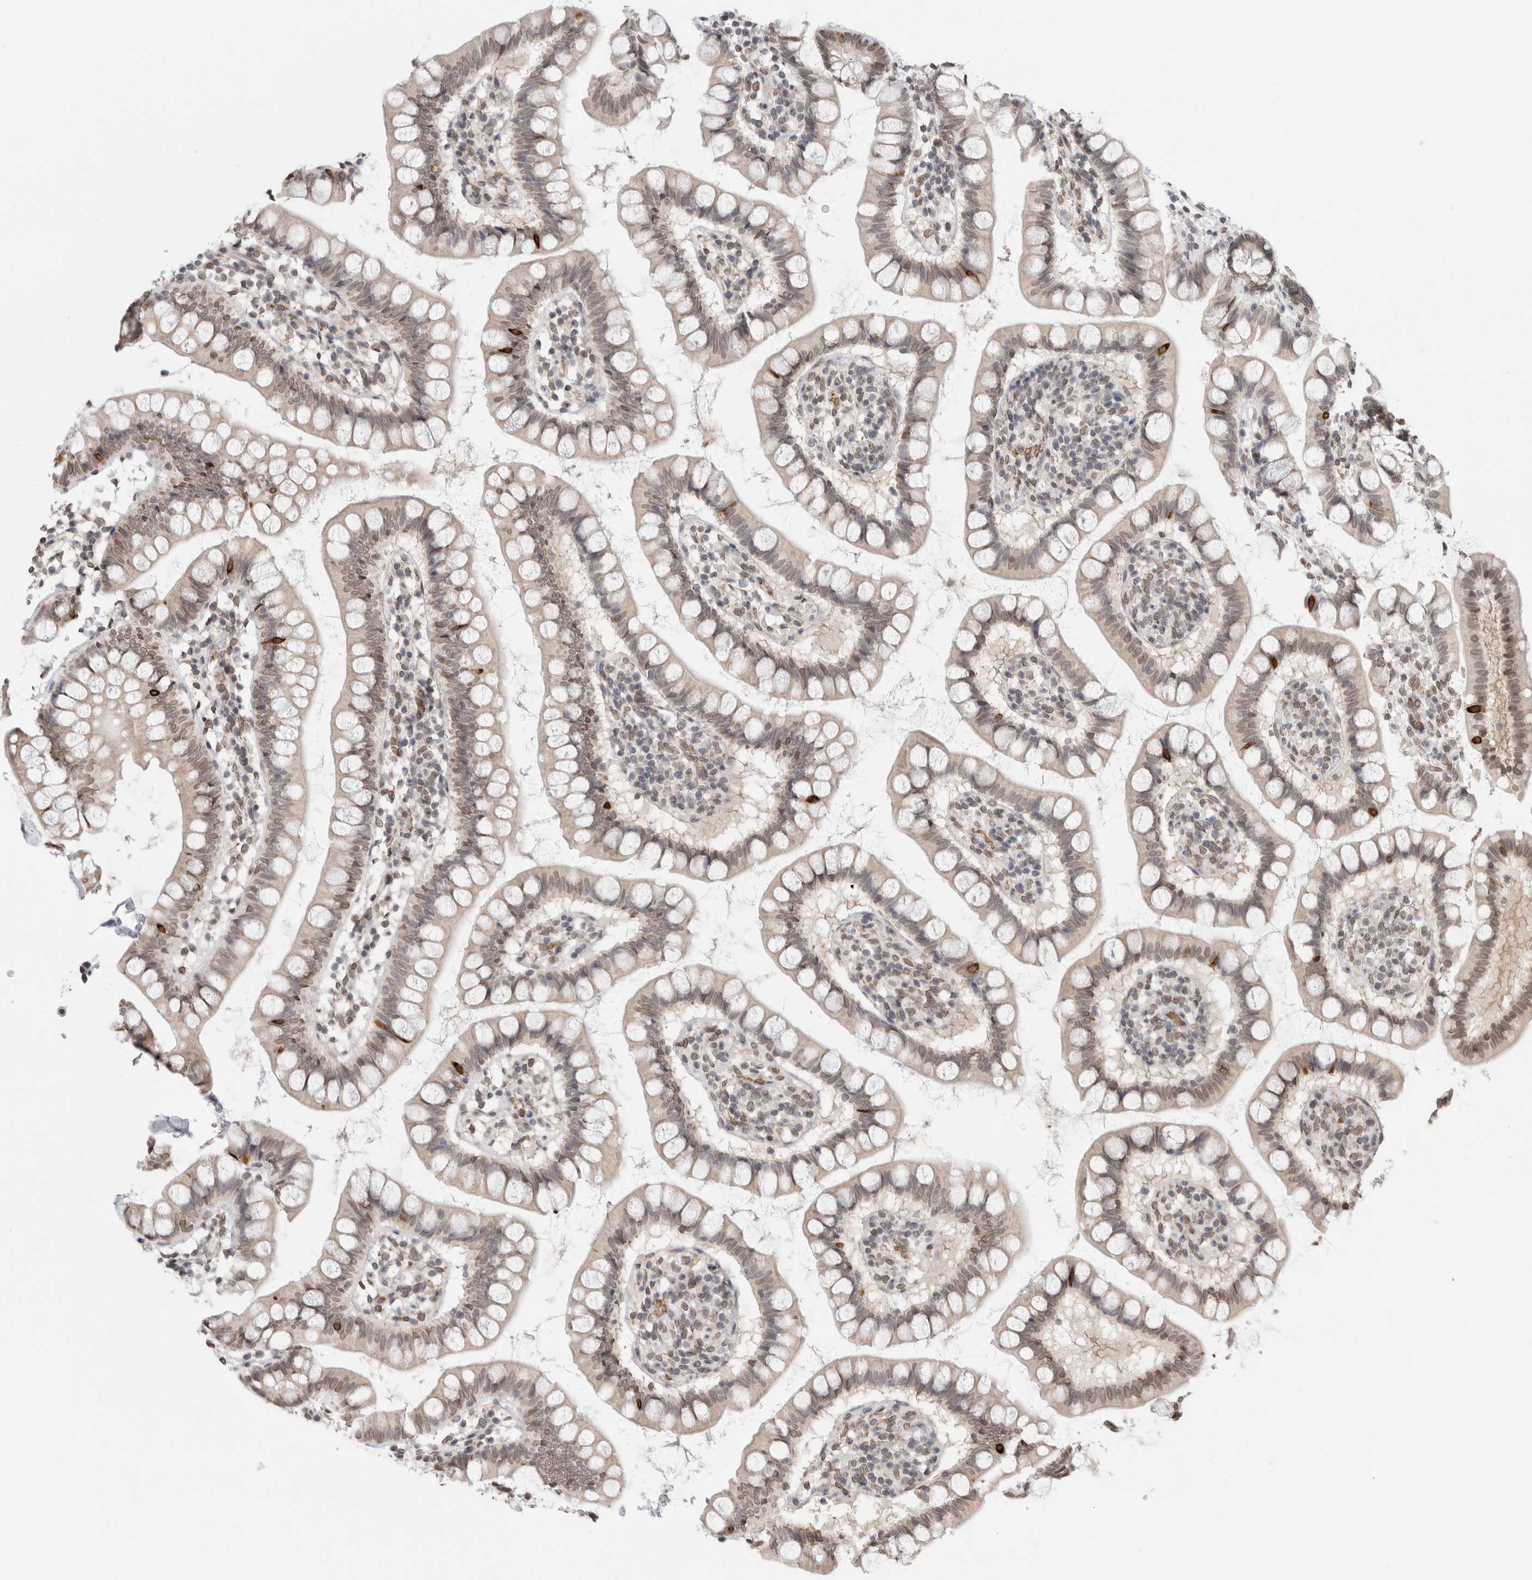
{"staining": {"intensity": "moderate", "quantity": ">75%", "location": "cytoplasmic/membranous,nuclear"}, "tissue": "small intestine", "cell_type": "Glandular cells", "image_type": "normal", "snomed": [{"axis": "morphology", "description": "Normal tissue, NOS"}, {"axis": "topography", "description": "Small intestine"}], "caption": "IHC of normal human small intestine exhibits medium levels of moderate cytoplasmic/membranous,nuclear staining in about >75% of glandular cells.", "gene": "RBMX2", "patient": {"sex": "female", "age": 84}}